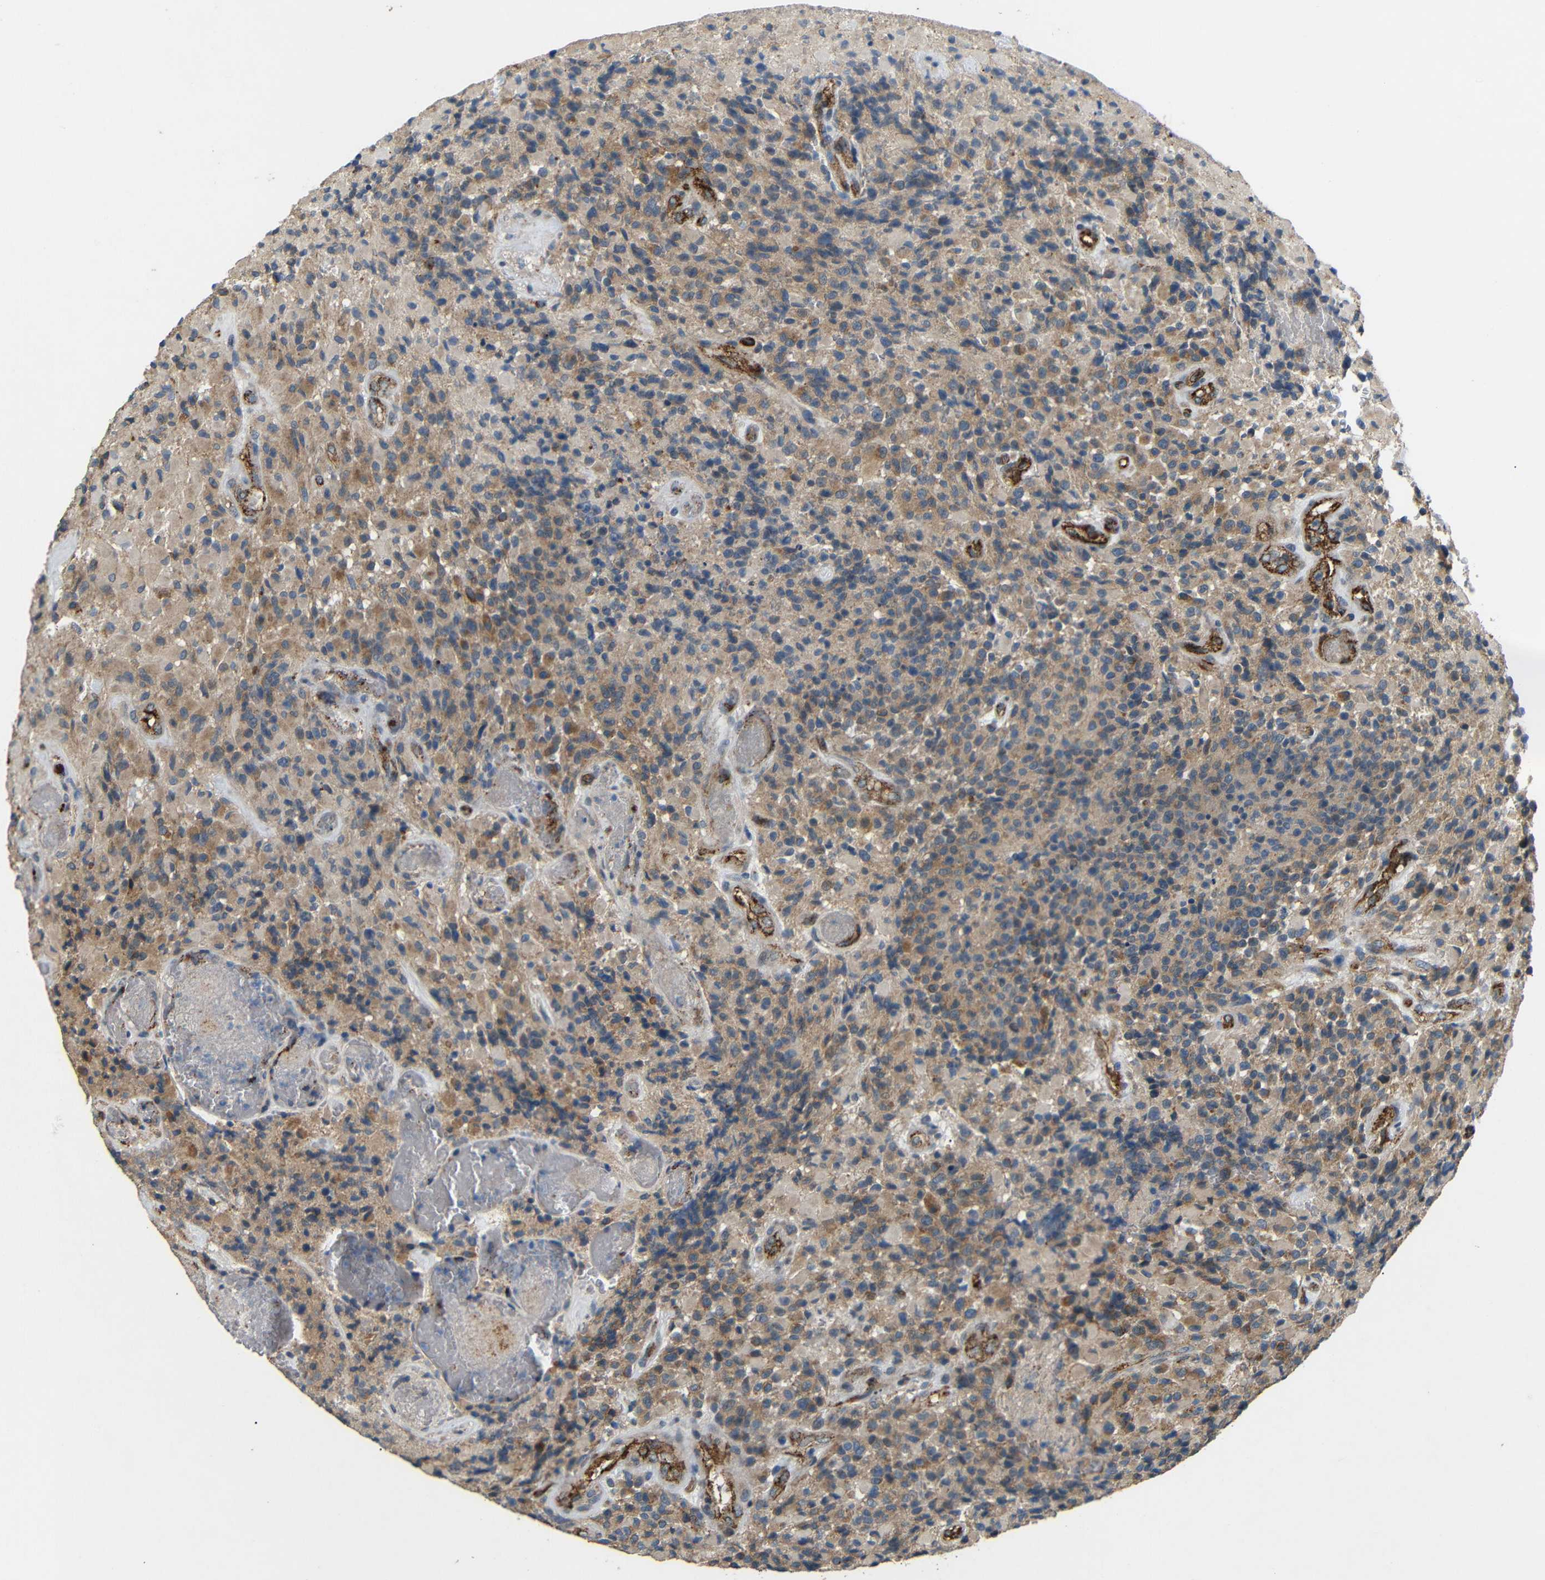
{"staining": {"intensity": "weak", "quantity": ">75%", "location": "cytoplasmic/membranous"}, "tissue": "glioma", "cell_type": "Tumor cells", "image_type": "cancer", "snomed": [{"axis": "morphology", "description": "Glioma, malignant, High grade"}, {"axis": "topography", "description": "Brain"}], "caption": "High-grade glioma (malignant) tissue demonstrates weak cytoplasmic/membranous positivity in about >75% of tumor cells", "gene": "ATP7A", "patient": {"sex": "male", "age": 71}}